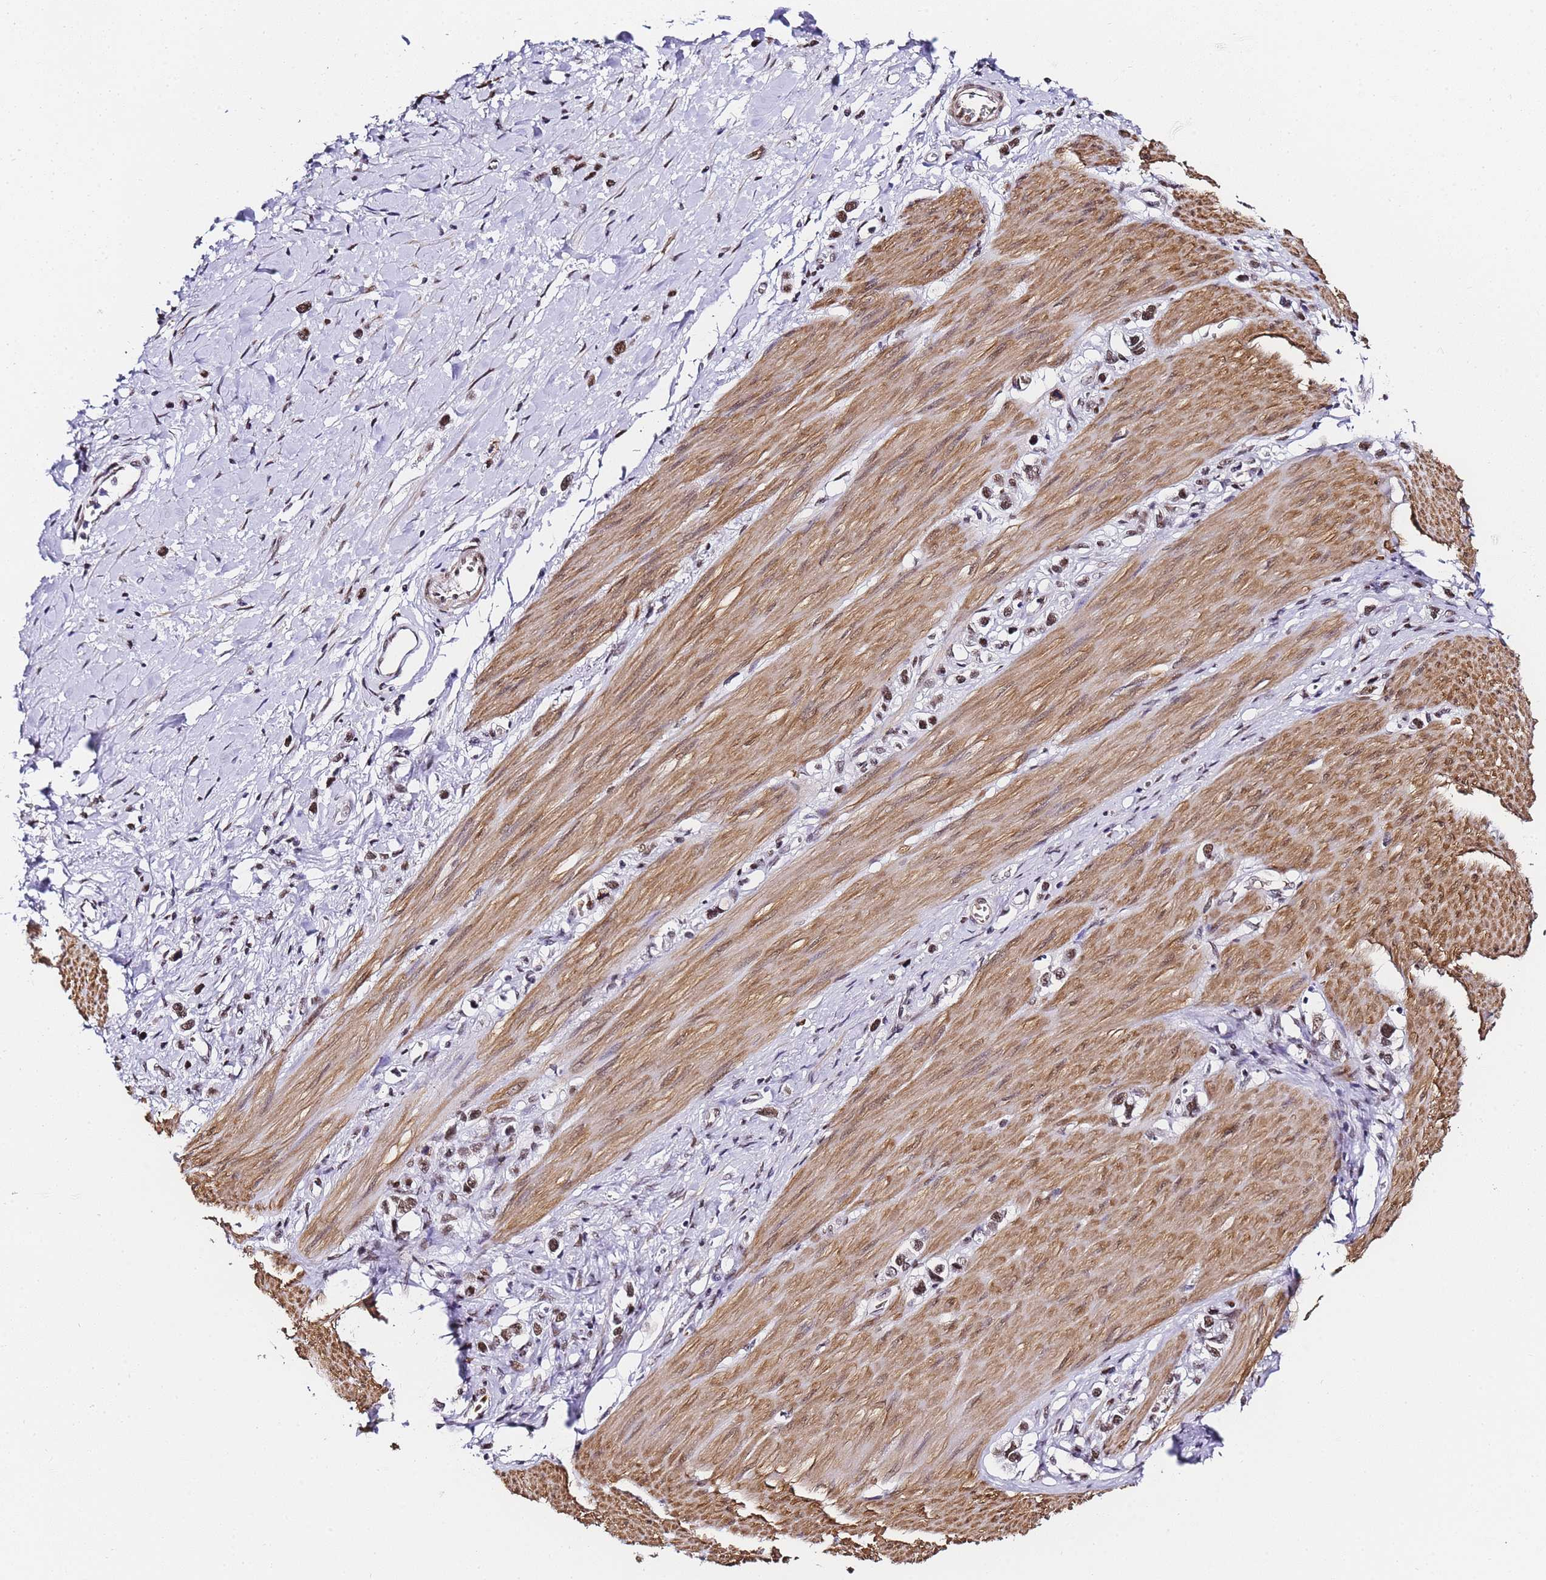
{"staining": {"intensity": "moderate", "quantity": ">75%", "location": "nuclear"}, "tissue": "stomach cancer", "cell_type": "Tumor cells", "image_type": "cancer", "snomed": [{"axis": "morphology", "description": "Normal tissue, NOS"}, {"axis": "morphology", "description": "Adenocarcinoma, NOS"}, {"axis": "topography", "description": "Stomach, upper"}, {"axis": "topography", "description": "Stomach"}], "caption": "A brown stain highlights moderate nuclear staining of a protein in human stomach cancer tumor cells.", "gene": "POLR1A", "patient": {"sex": "female", "age": 65}}